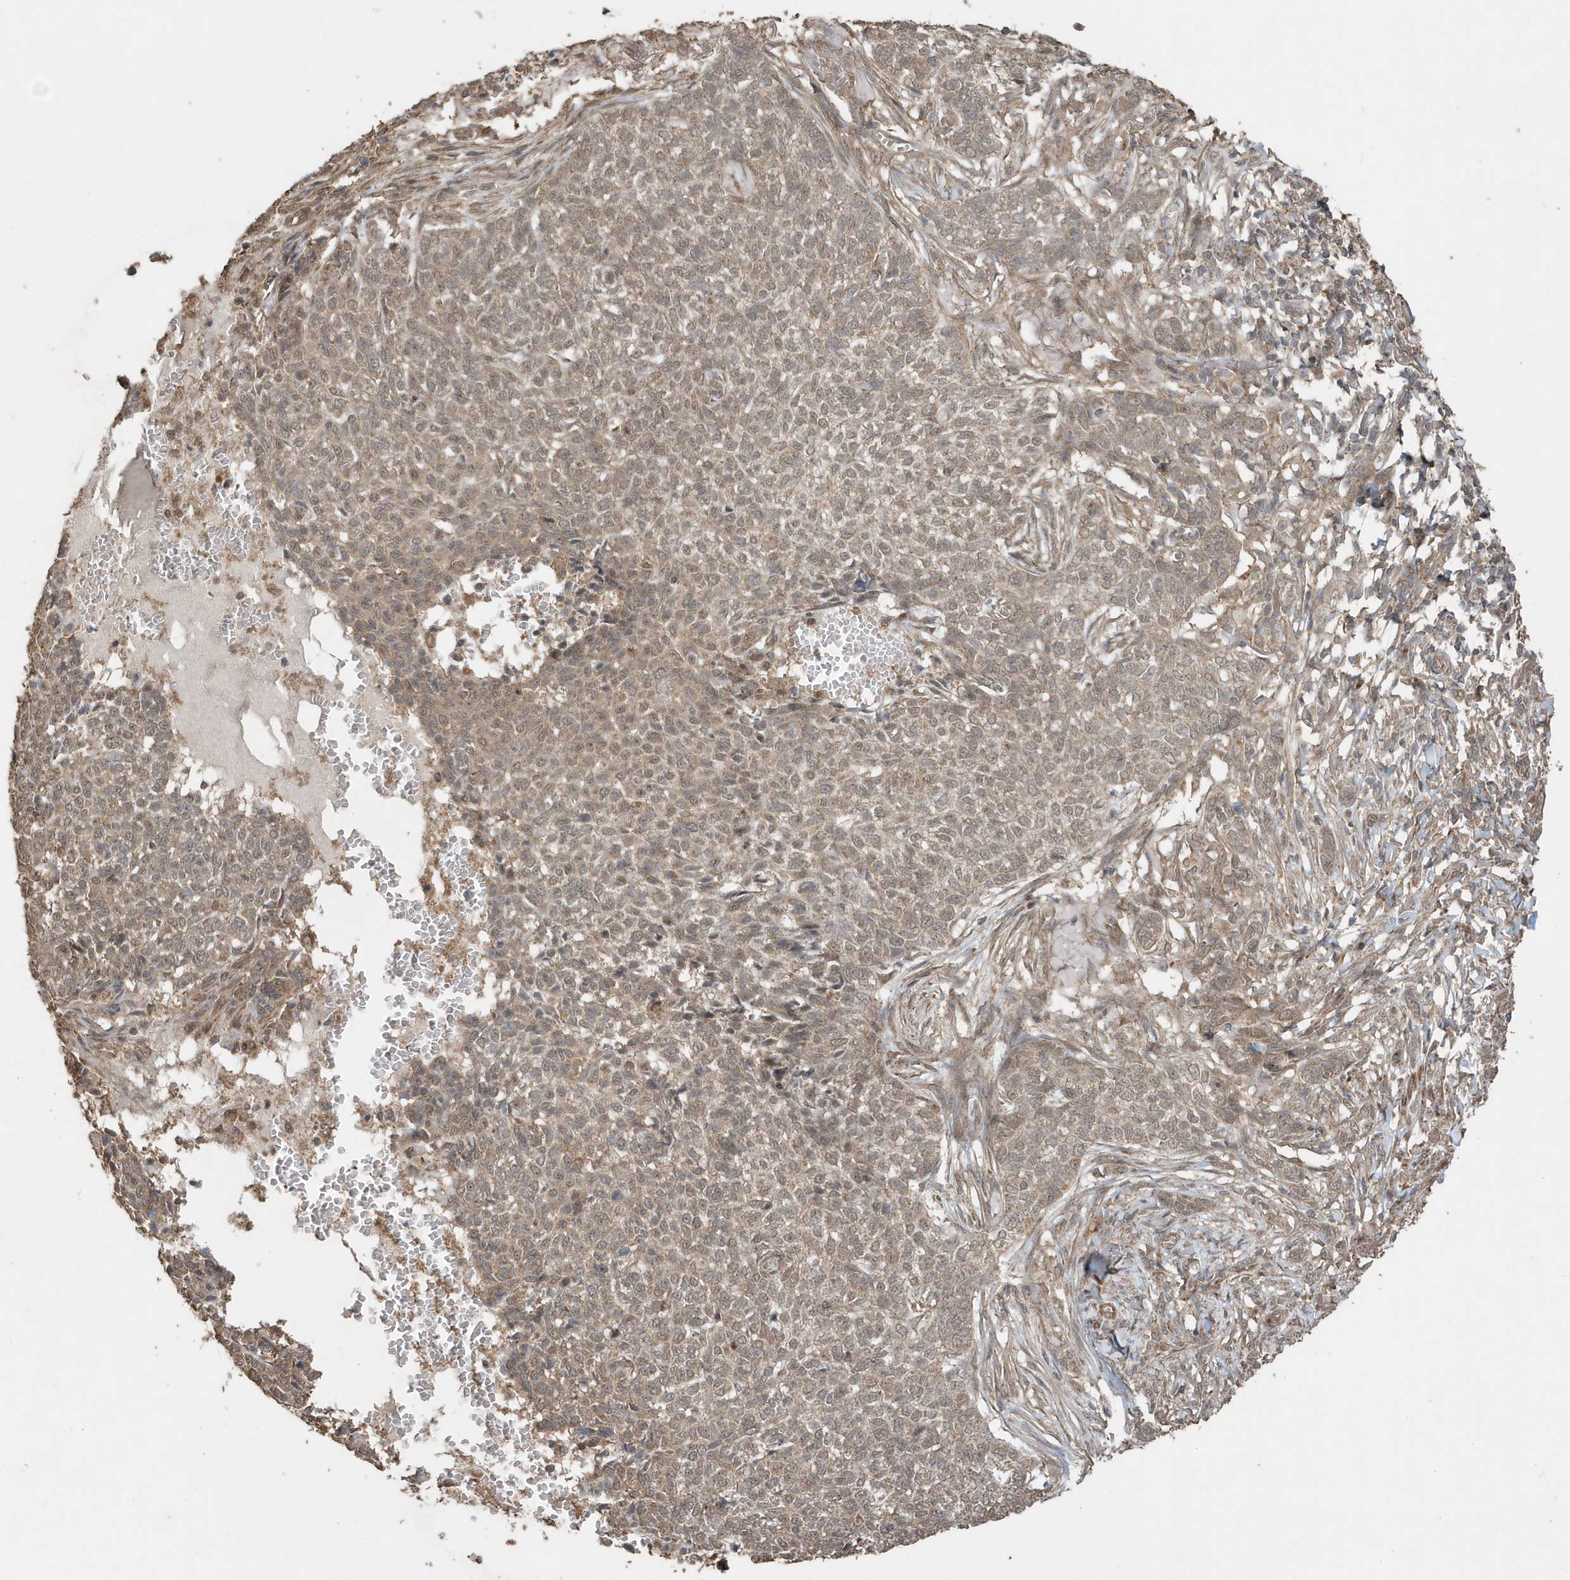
{"staining": {"intensity": "weak", "quantity": ">75%", "location": "cytoplasmic/membranous"}, "tissue": "skin cancer", "cell_type": "Tumor cells", "image_type": "cancer", "snomed": [{"axis": "morphology", "description": "Basal cell carcinoma"}, {"axis": "topography", "description": "Skin"}], "caption": "Skin basal cell carcinoma stained with a protein marker displays weak staining in tumor cells.", "gene": "PAXBP1", "patient": {"sex": "male", "age": 85}}